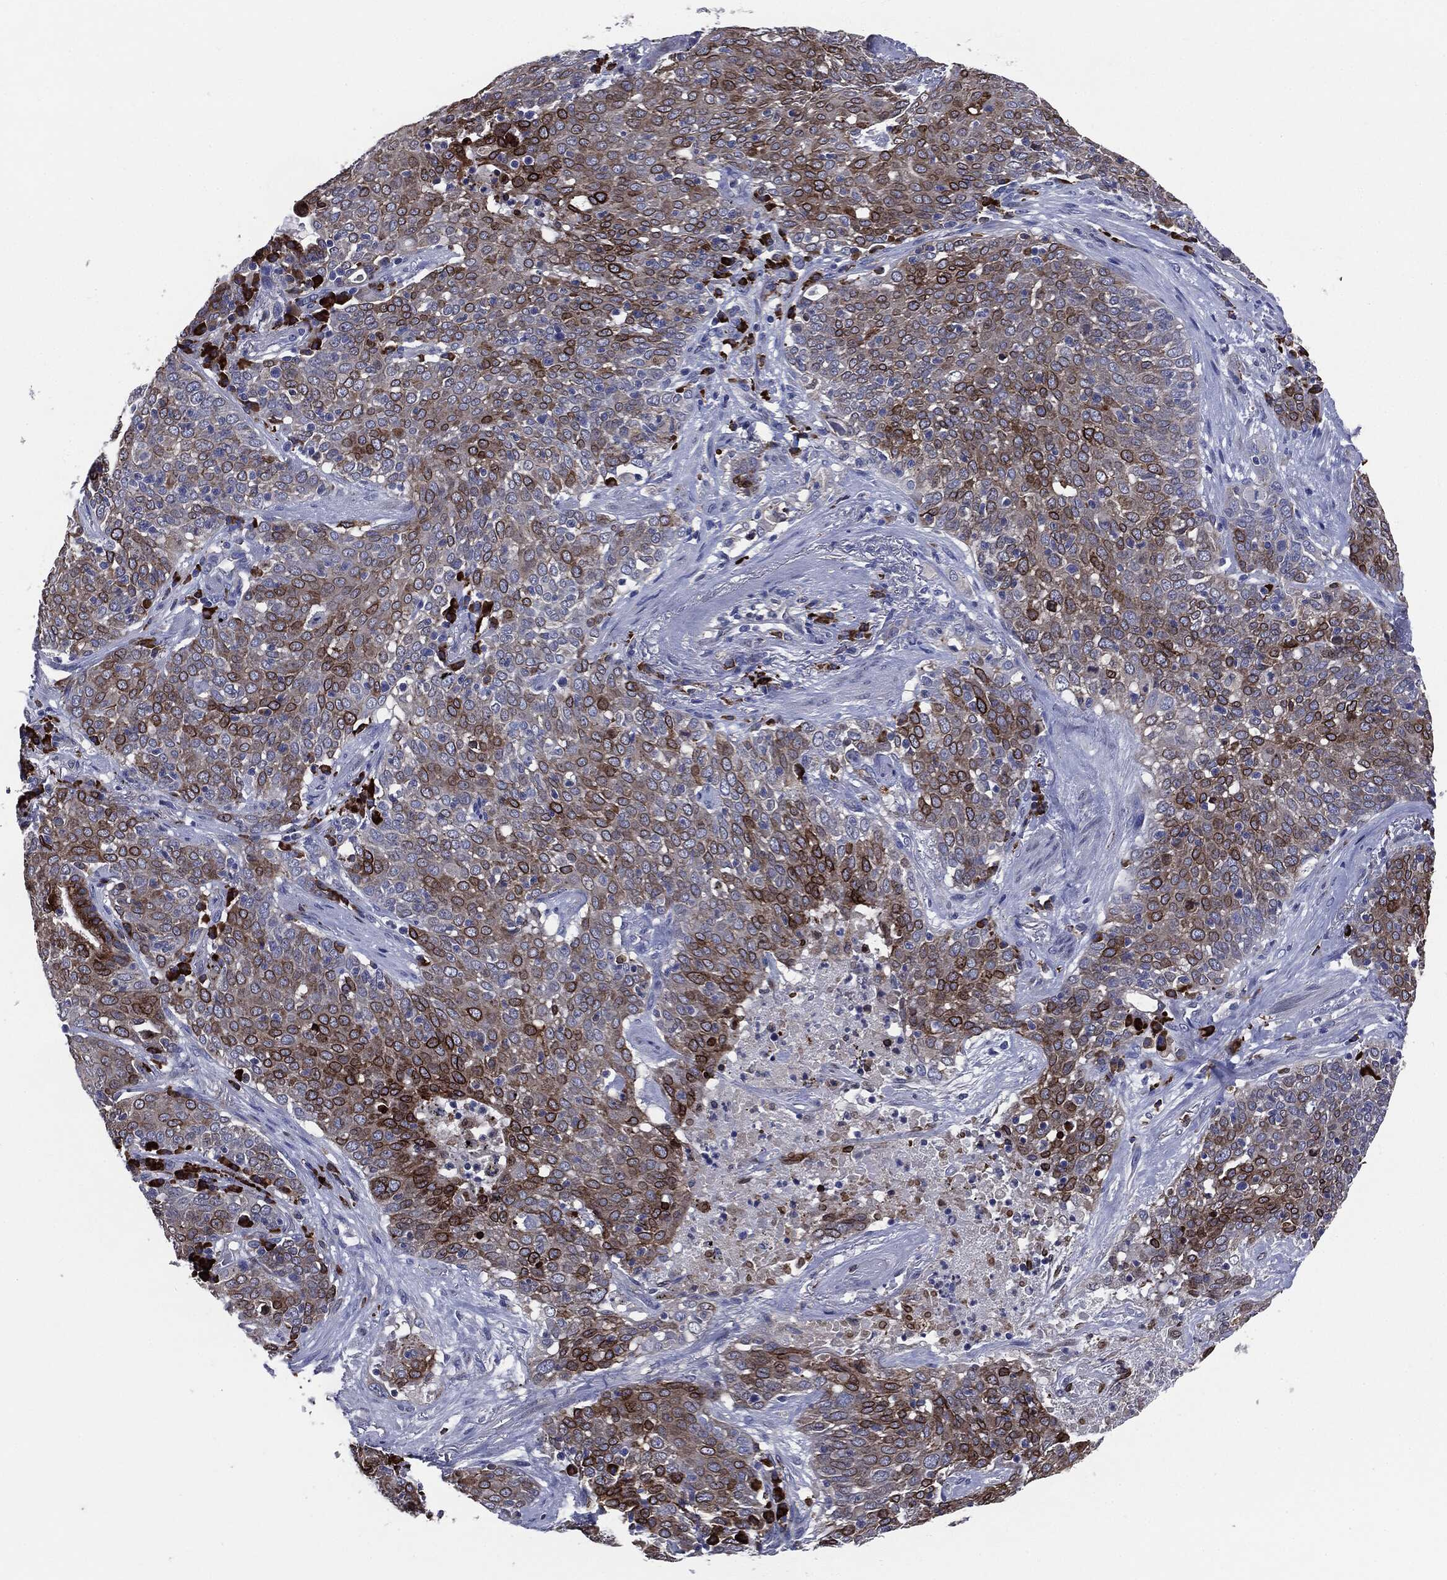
{"staining": {"intensity": "negative", "quantity": "none", "location": "none"}, "tissue": "lung cancer", "cell_type": "Tumor cells", "image_type": "cancer", "snomed": [{"axis": "morphology", "description": "Squamous cell carcinoma, NOS"}, {"axis": "topography", "description": "Lung"}], "caption": "Immunohistochemistry (IHC) of lung cancer (squamous cell carcinoma) shows no positivity in tumor cells.", "gene": "PTGS2", "patient": {"sex": "male", "age": 82}}